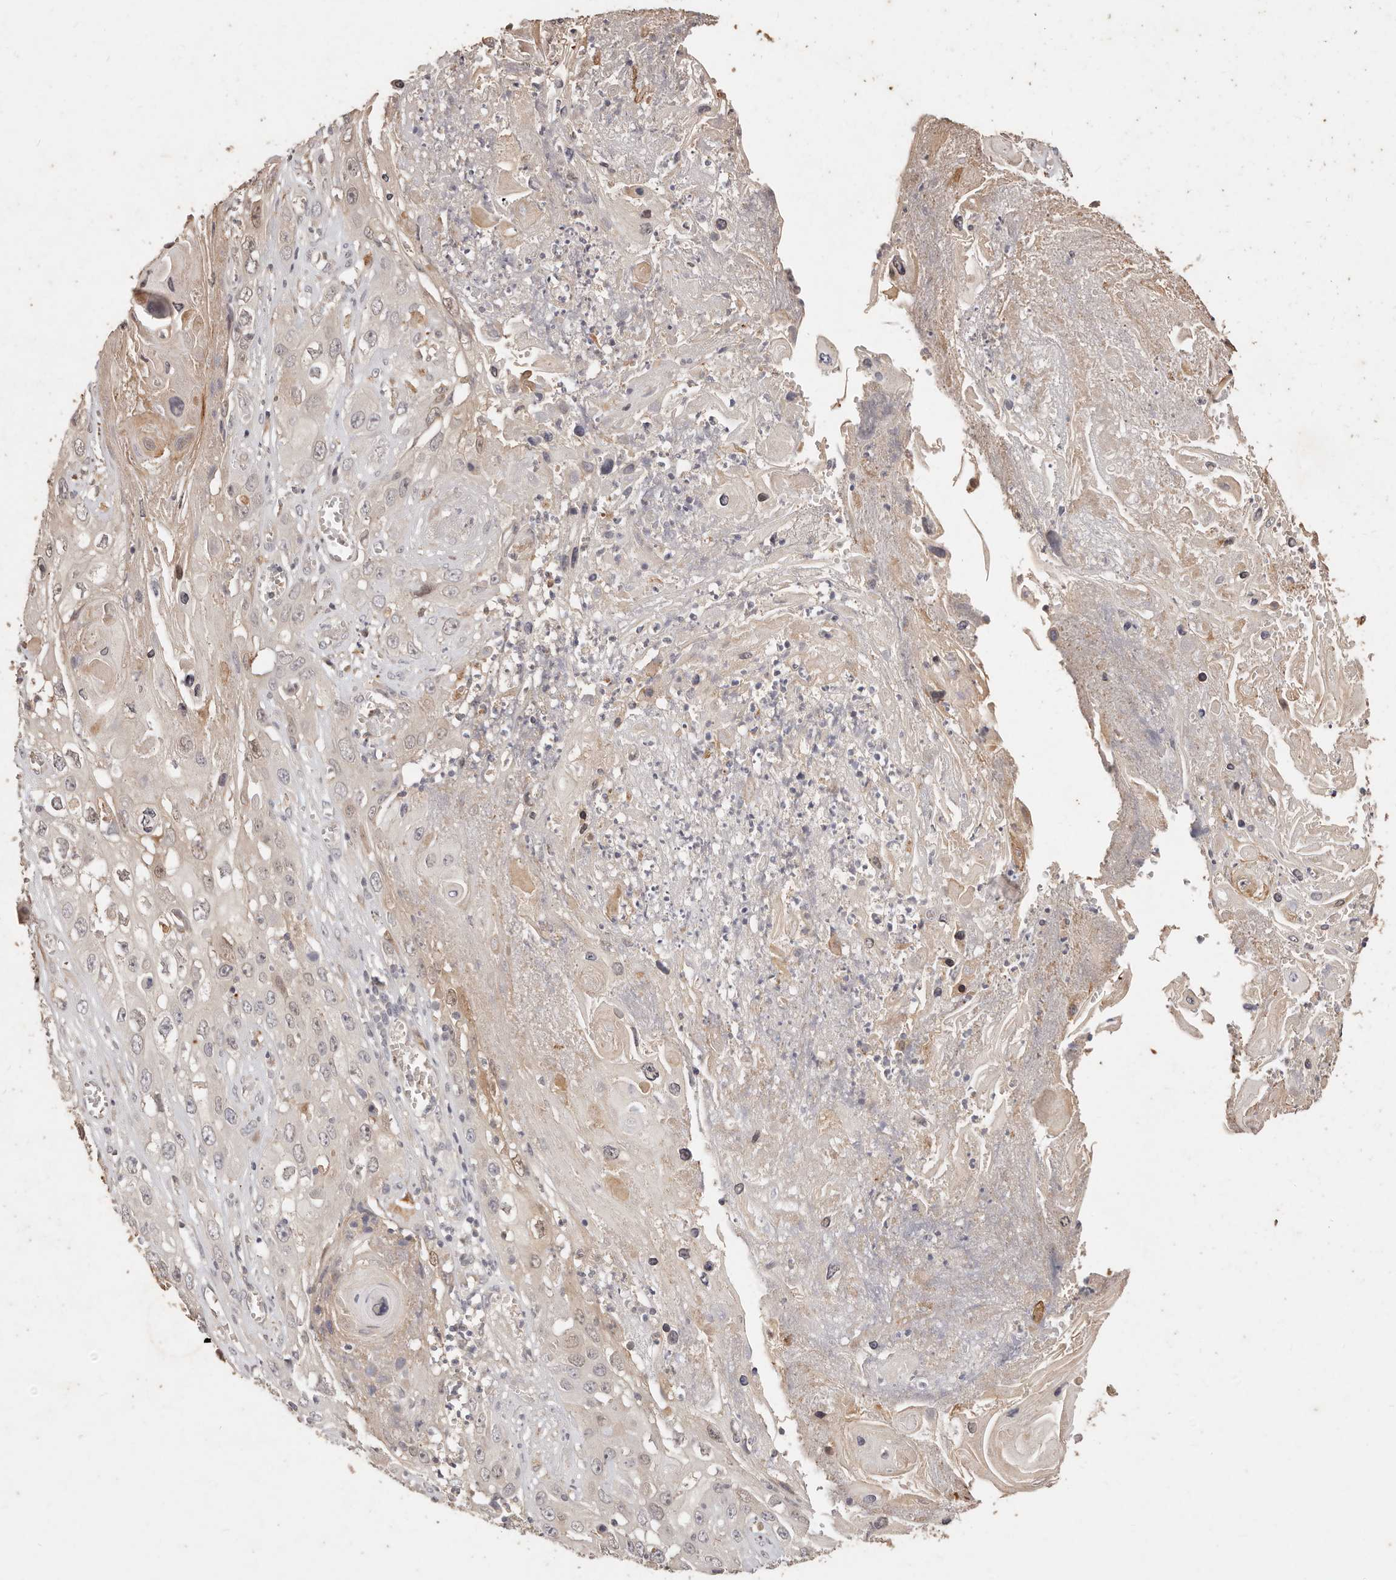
{"staining": {"intensity": "weak", "quantity": "<25%", "location": "cytoplasmic/membranous"}, "tissue": "skin cancer", "cell_type": "Tumor cells", "image_type": "cancer", "snomed": [{"axis": "morphology", "description": "Squamous cell carcinoma, NOS"}, {"axis": "topography", "description": "Skin"}], "caption": "Immunohistochemistry (IHC) photomicrograph of neoplastic tissue: squamous cell carcinoma (skin) stained with DAB (3,3'-diaminobenzidine) exhibits no significant protein staining in tumor cells.", "gene": "KIF9", "patient": {"sex": "male", "age": 55}}